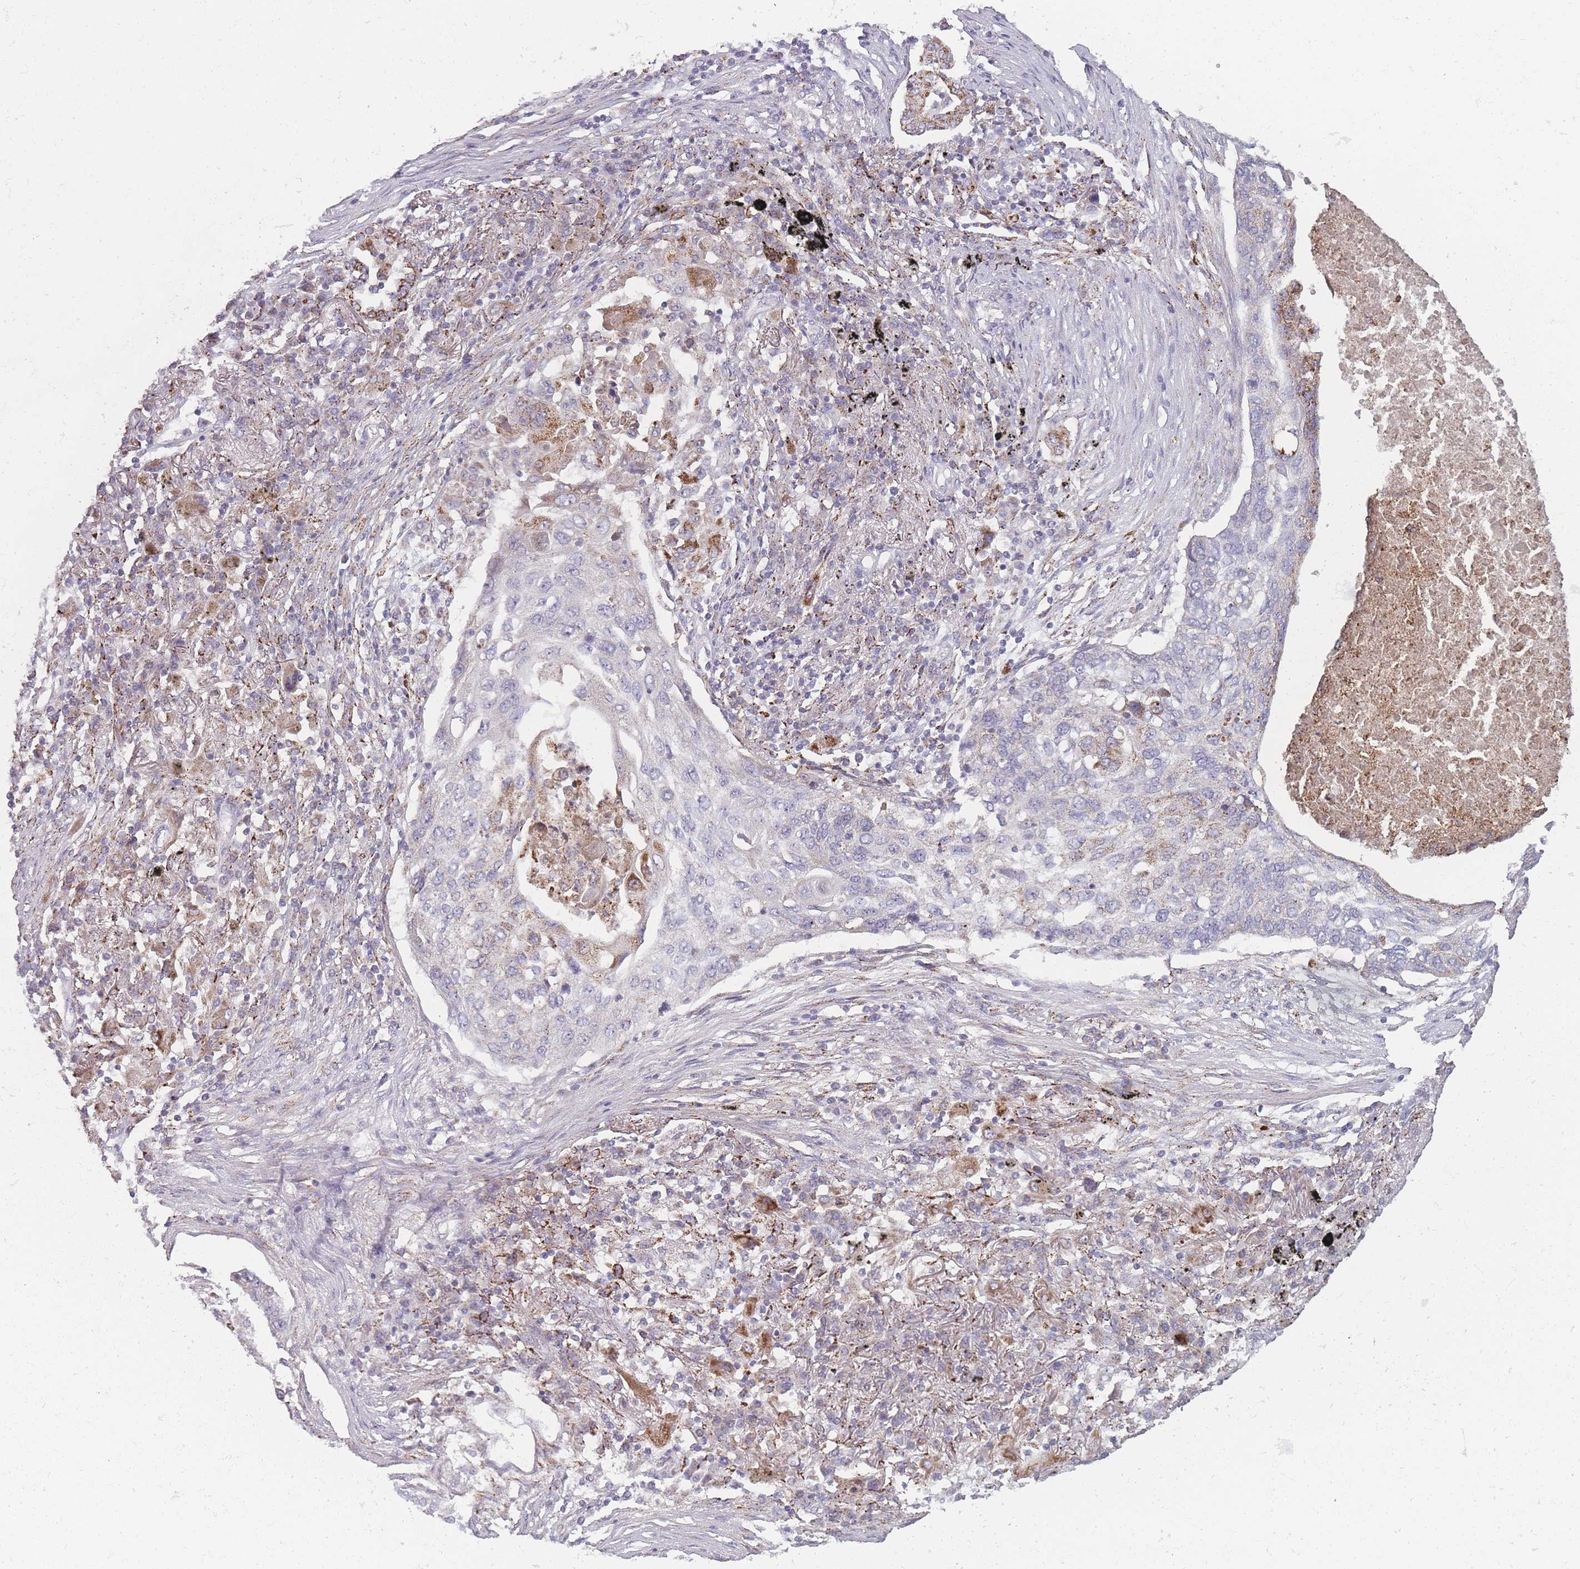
{"staining": {"intensity": "negative", "quantity": "none", "location": "none"}, "tissue": "lung cancer", "cell_type": "Tumor cells", "image_type": "cancer", "snomed": [{"axis": "morphology", "description": "Squamous cell carcinoma, NOS"}, {"axis": "topography", "description": "Lung"}], "caption": "Image shows no significant protein expression in tumor cells of lung cancer (squamous cell carcinoma).", "gene": "PEX11B", "patient": {"sex": "female", "age": 63}}